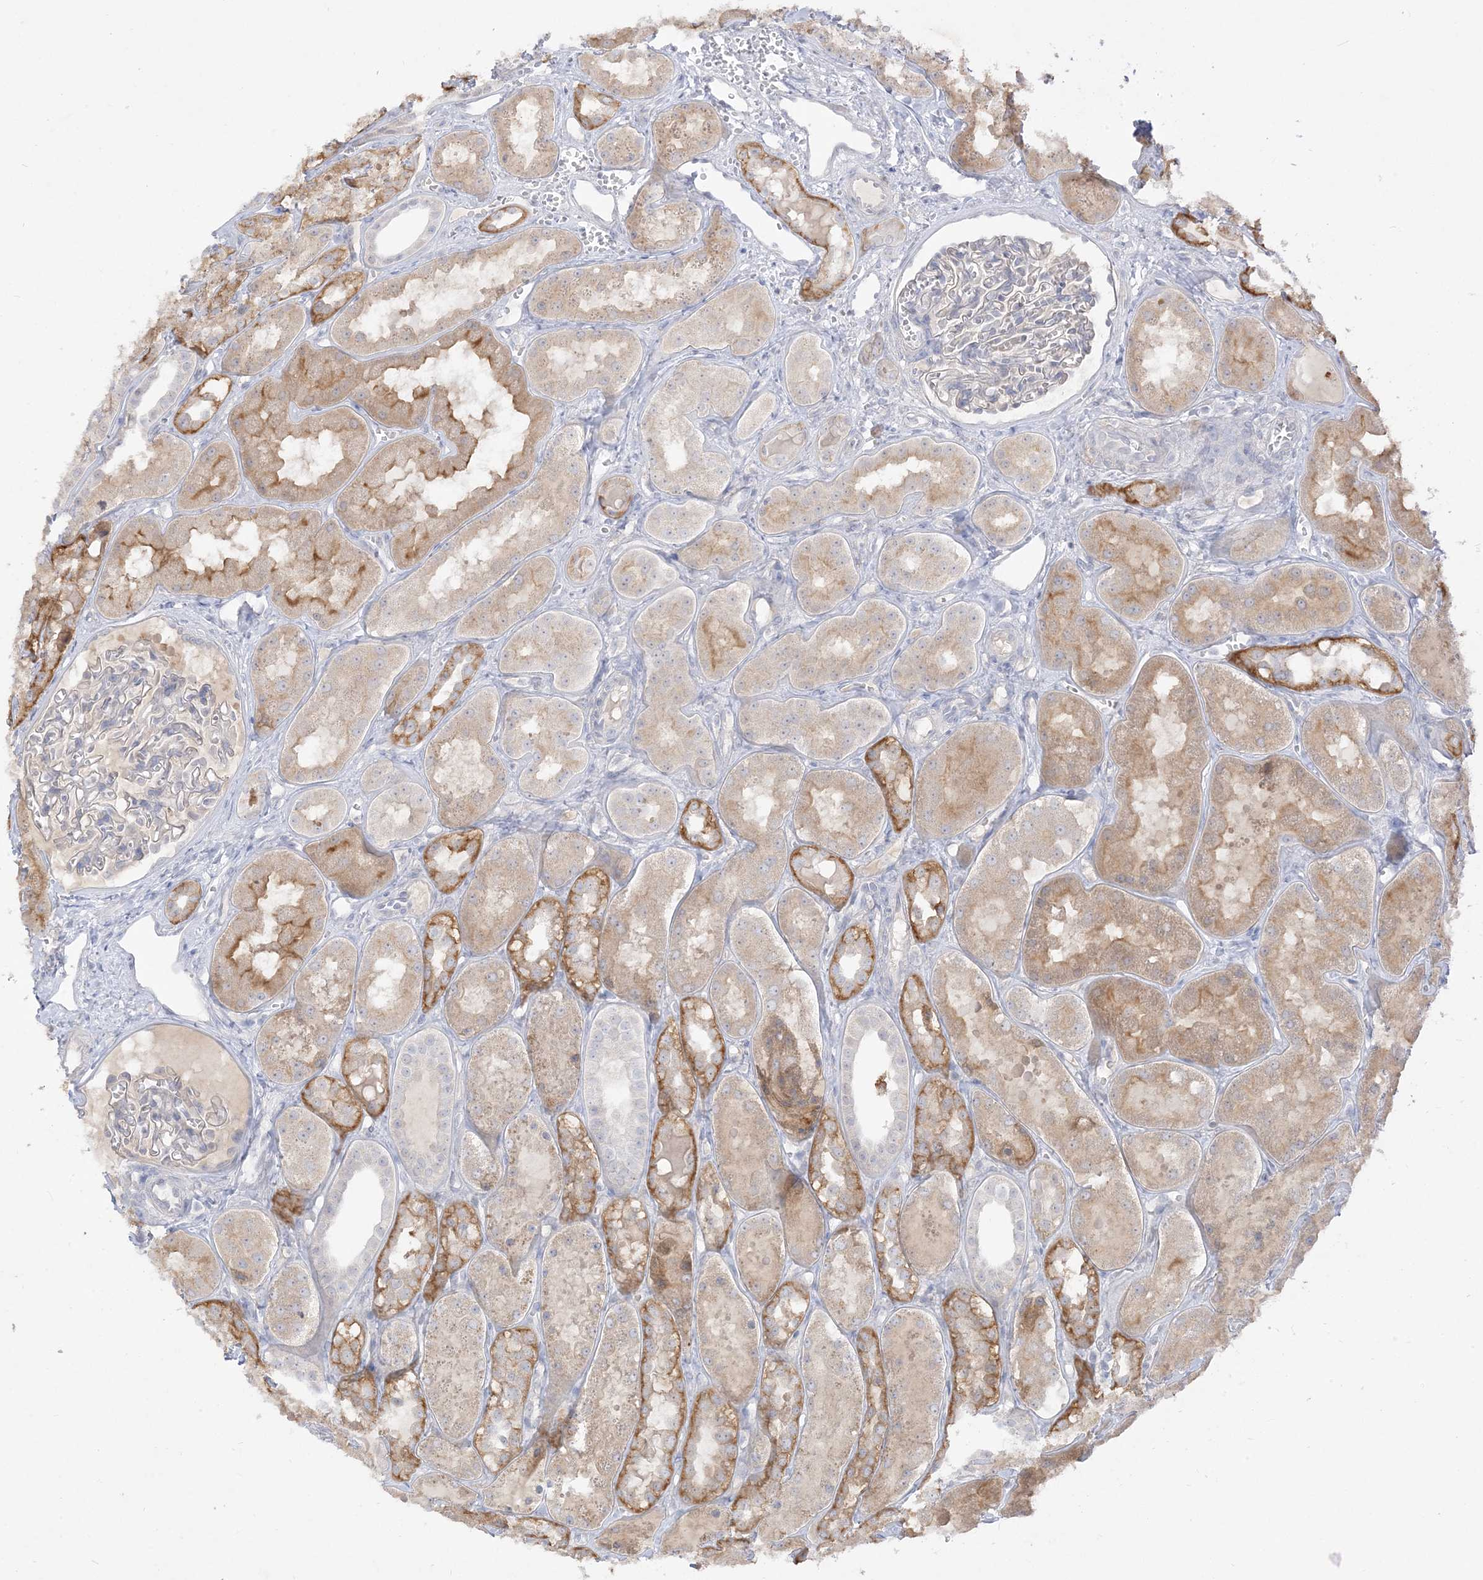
{"staining": {"intensity": "negative", "quantity": "none", "location": "none"}, "tissue": "kidney", "cell_type": "Cells in glomeruli", "image_type": "normal", "snomed": [{"axis": "morphology", "description": "Normal tissue, NOS"}, {"axis": "topography", "description": "Kidney"}], "caption": "Protein analysis of normal kidney displays no significant staining in cells in glomeruli.", "gene": "LOXL3", "patient": {"sex": "male", "age": 16}}